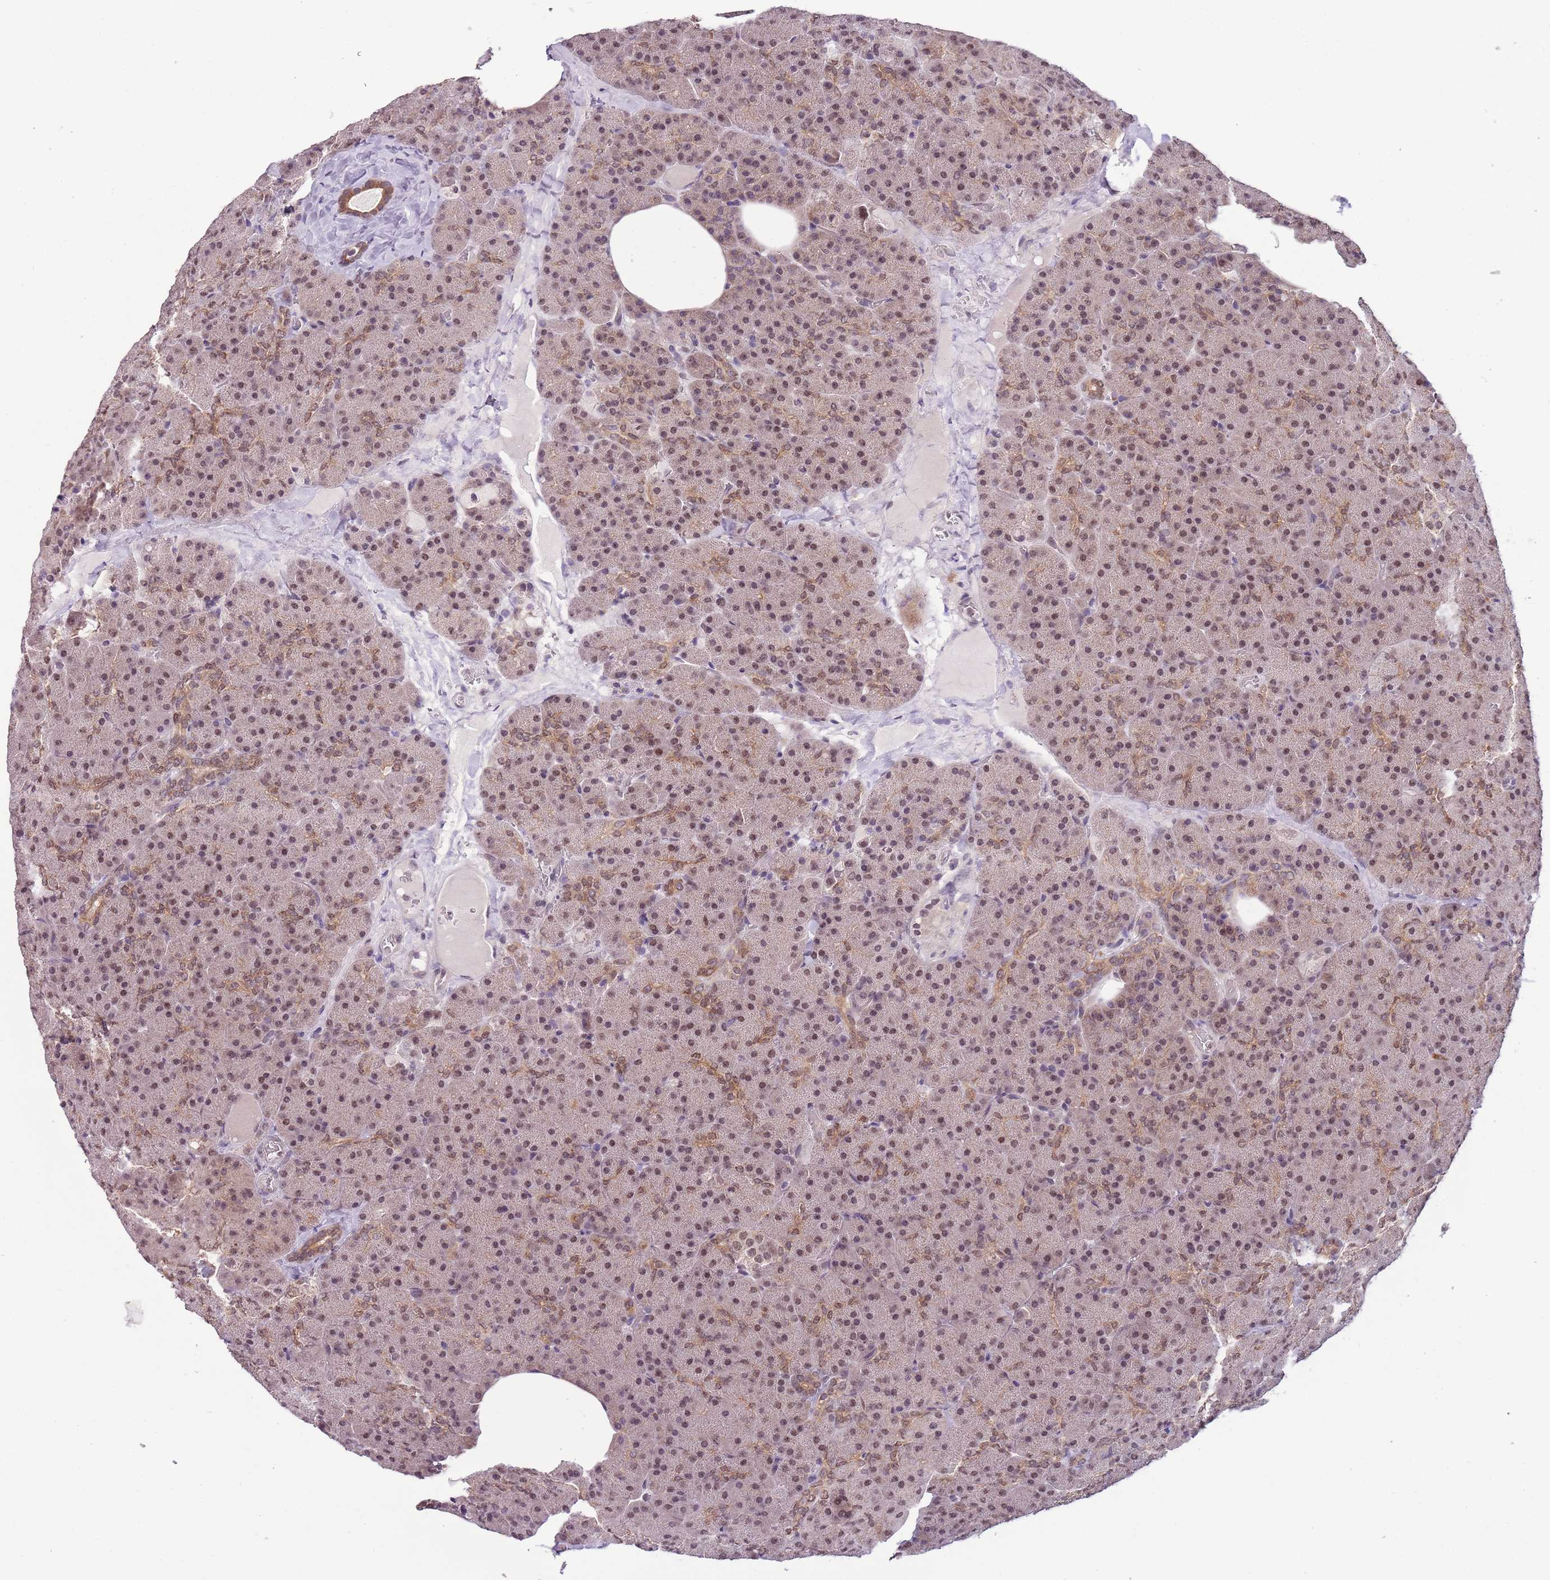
{"staining": {"intensity": "moderate", "quantity": ">75%", "location": "nuclear"}, "tissue": "pancreas", "cell_type": "Exocrine glandular cells", "image_type": "normal", "snomed": [{"axis": "morphology", "description": "Normal tissue, NOS"}, {"axis": "morphology", "description": "Carcinoid, malignant, NOS"}, {"axis": "topography", "description": "Pancreas"}], "caption": "Protein analysis of benign pancreas exhibits moderate nuclear expression in approximately >75% of exocrine glandular cells.", "gene": "FAM120AOS", "patient": {"sex": "female", "age": 35}}